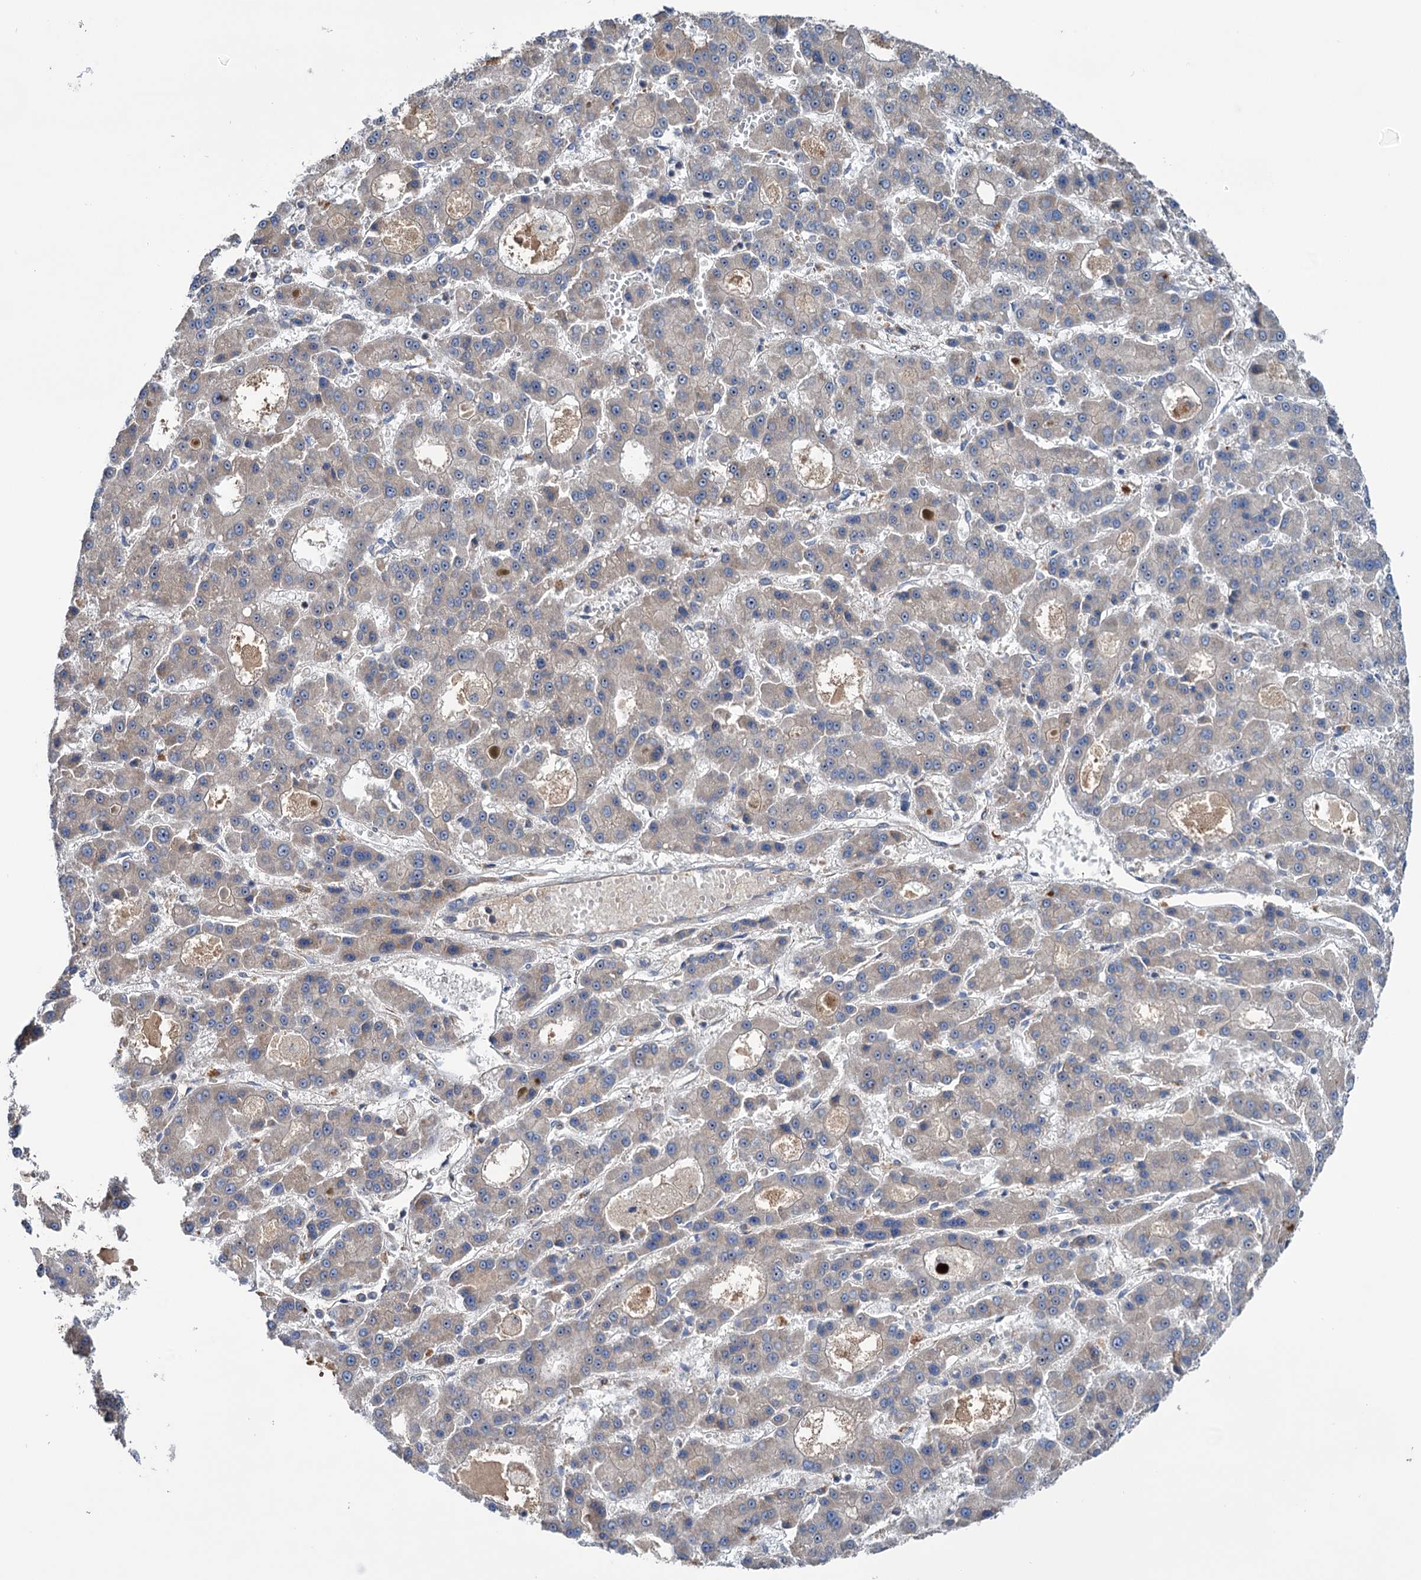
{"staining": {"intensity": "weak", "quantity": "<25%", "location": "cytoplasmic/membranous"}, "tissue": "liver cancer", "cell_type": "Tumor cells", "image_type": "cancer", "snomed": [{"axis": "morphology", "description": "Carcinoma, Hepatocellular, NOS"}, {"axis": "topography", "description": "Liver"}], "caption": "DAB immunohistochemical staining of hepatocellular carcinoma (liver) displays no significant positivity in tumor cells.", "gene": "HTR3B", "patient": {"sex": "male", "age": 70}}